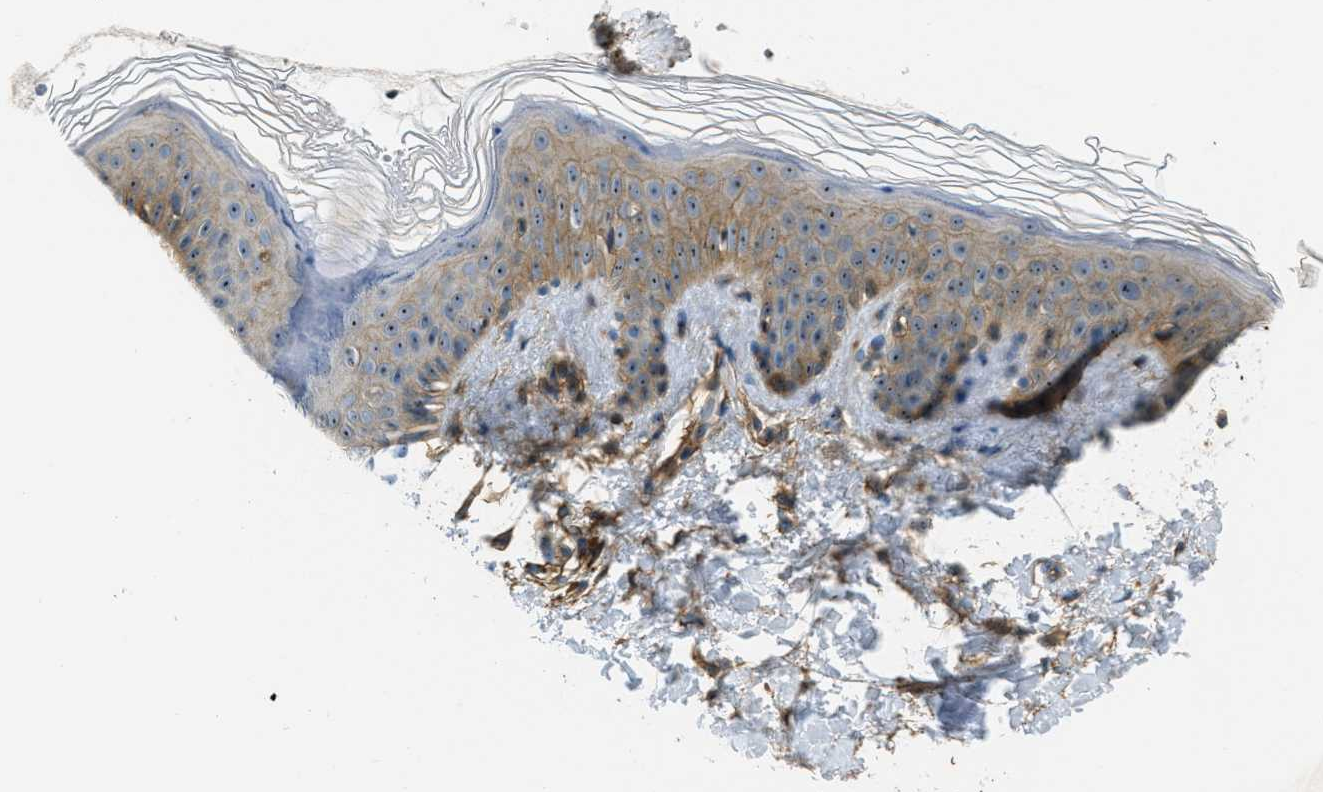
{"staining": {"intensity": "moderate", "quantity": ">75%", "location": "cytoplasmic/membranous"}, "tissue": "skin", "cell_type": "Fibroblasts", "image_type": "normal", "snomed": [{"axis": "morphology", "description": "Normal tissue, NOS"}, {"axis": "topography", "description": "Skin"}], "caption": "Fibroblasts display medium levels of moderate cytoplasmic/membranous expression in approximately >75% of cells in normal skin. Nuclei are stained in blue.", "gene": "OSMR", "patient": {"sex": "male", "age": 40}}